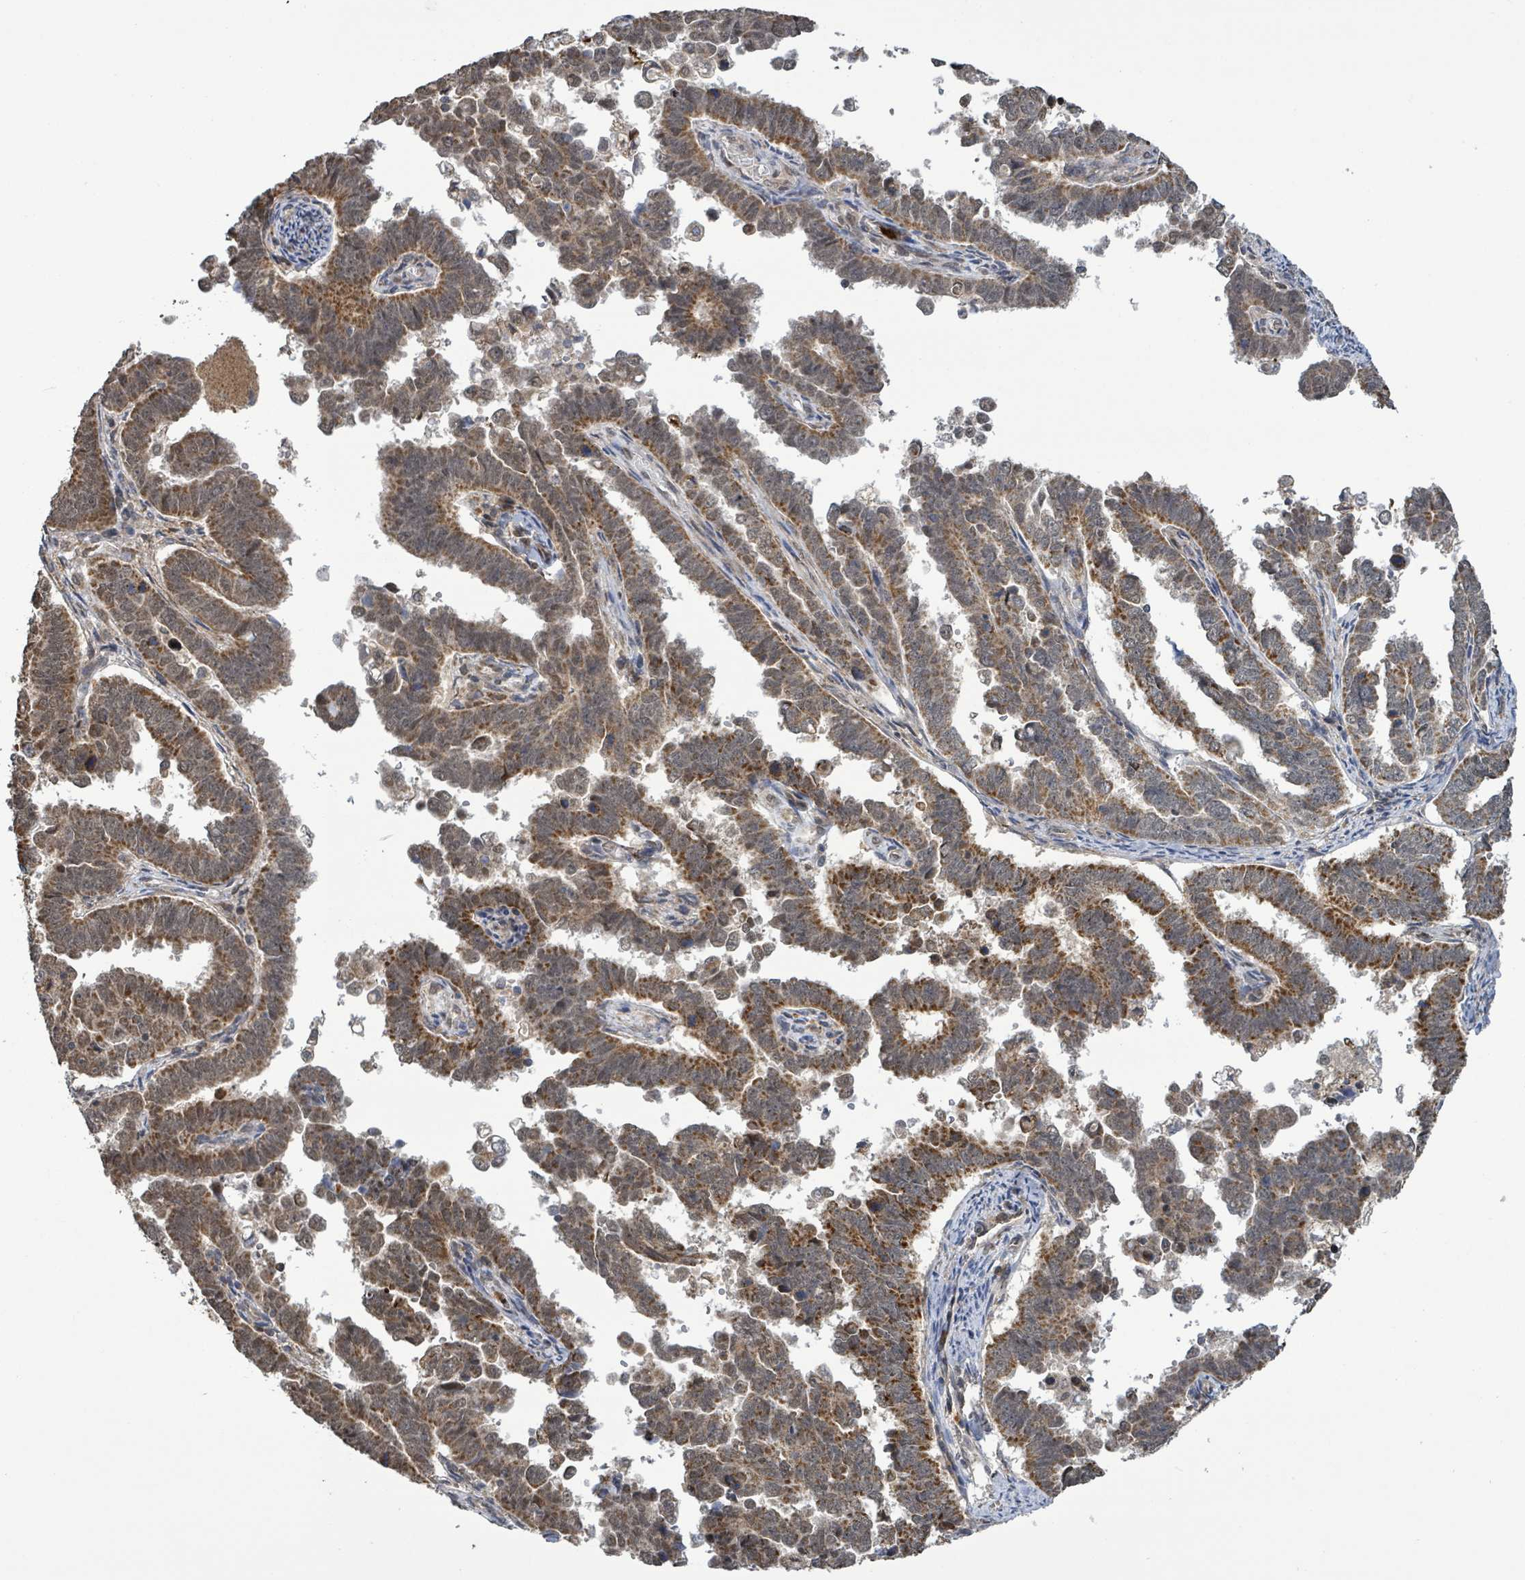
{"staining": {"intensity": "moderate", "quantity": ">75%", "location": "cytoplasmic/membranous"}, "tissue": "endometrial cancer", "cell_type": "Tumor cells", "image_type": "cancer", "snomed": [{"axis": "morphology", "description": "Adenocarcinoma, NOS"}, {"axis": "topography", "description": "Endometrium"}], "caption": "DAB immunohistochemical staining of human adenocarcinoma (endometrial) shows moderate cytoplasmic/membranous protein expression in about >75% of tumor cells.", "gene": "COQ6", "patient": {"sex": "female", "age": 75}}